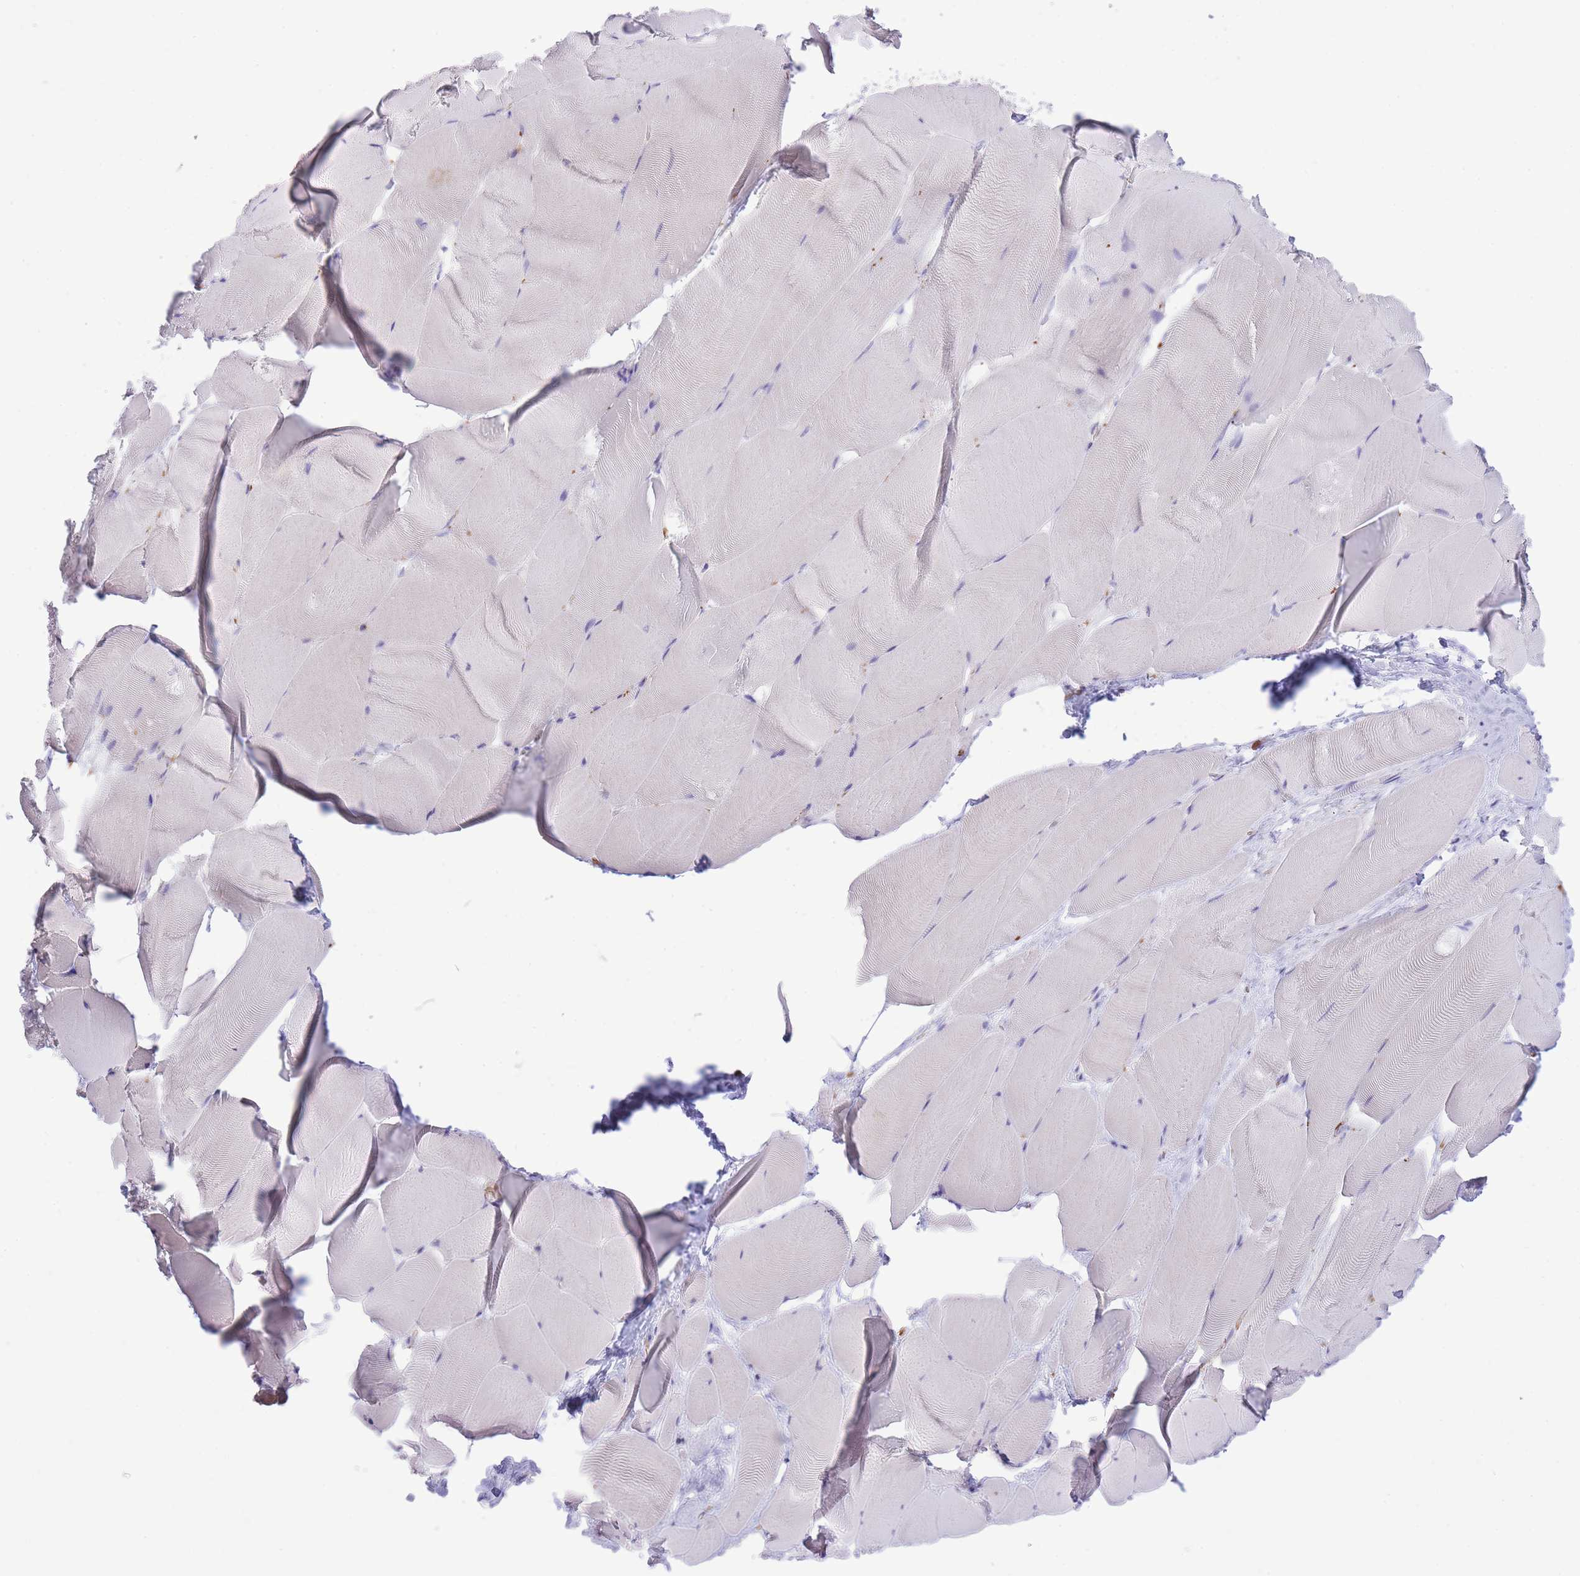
{"staining": {"intensity": "negative", "quantity": "none", "location": "none"}, "tissue": "skeletal muscle", "cell_type": "Myocytes", "image_type": "normal", "snomed": [{"axis": "morphology", "description": "Normal tissue, NOS"}, {"axis": "topography", "description": "Skeletal muscle"}], "caption": "Normal skeletal muscle was stained to show a protein in brown. There is no significant positivity in myocytes.", "gene": "MEIOSIN", "patient": {"sex": "female", "age": 64}}